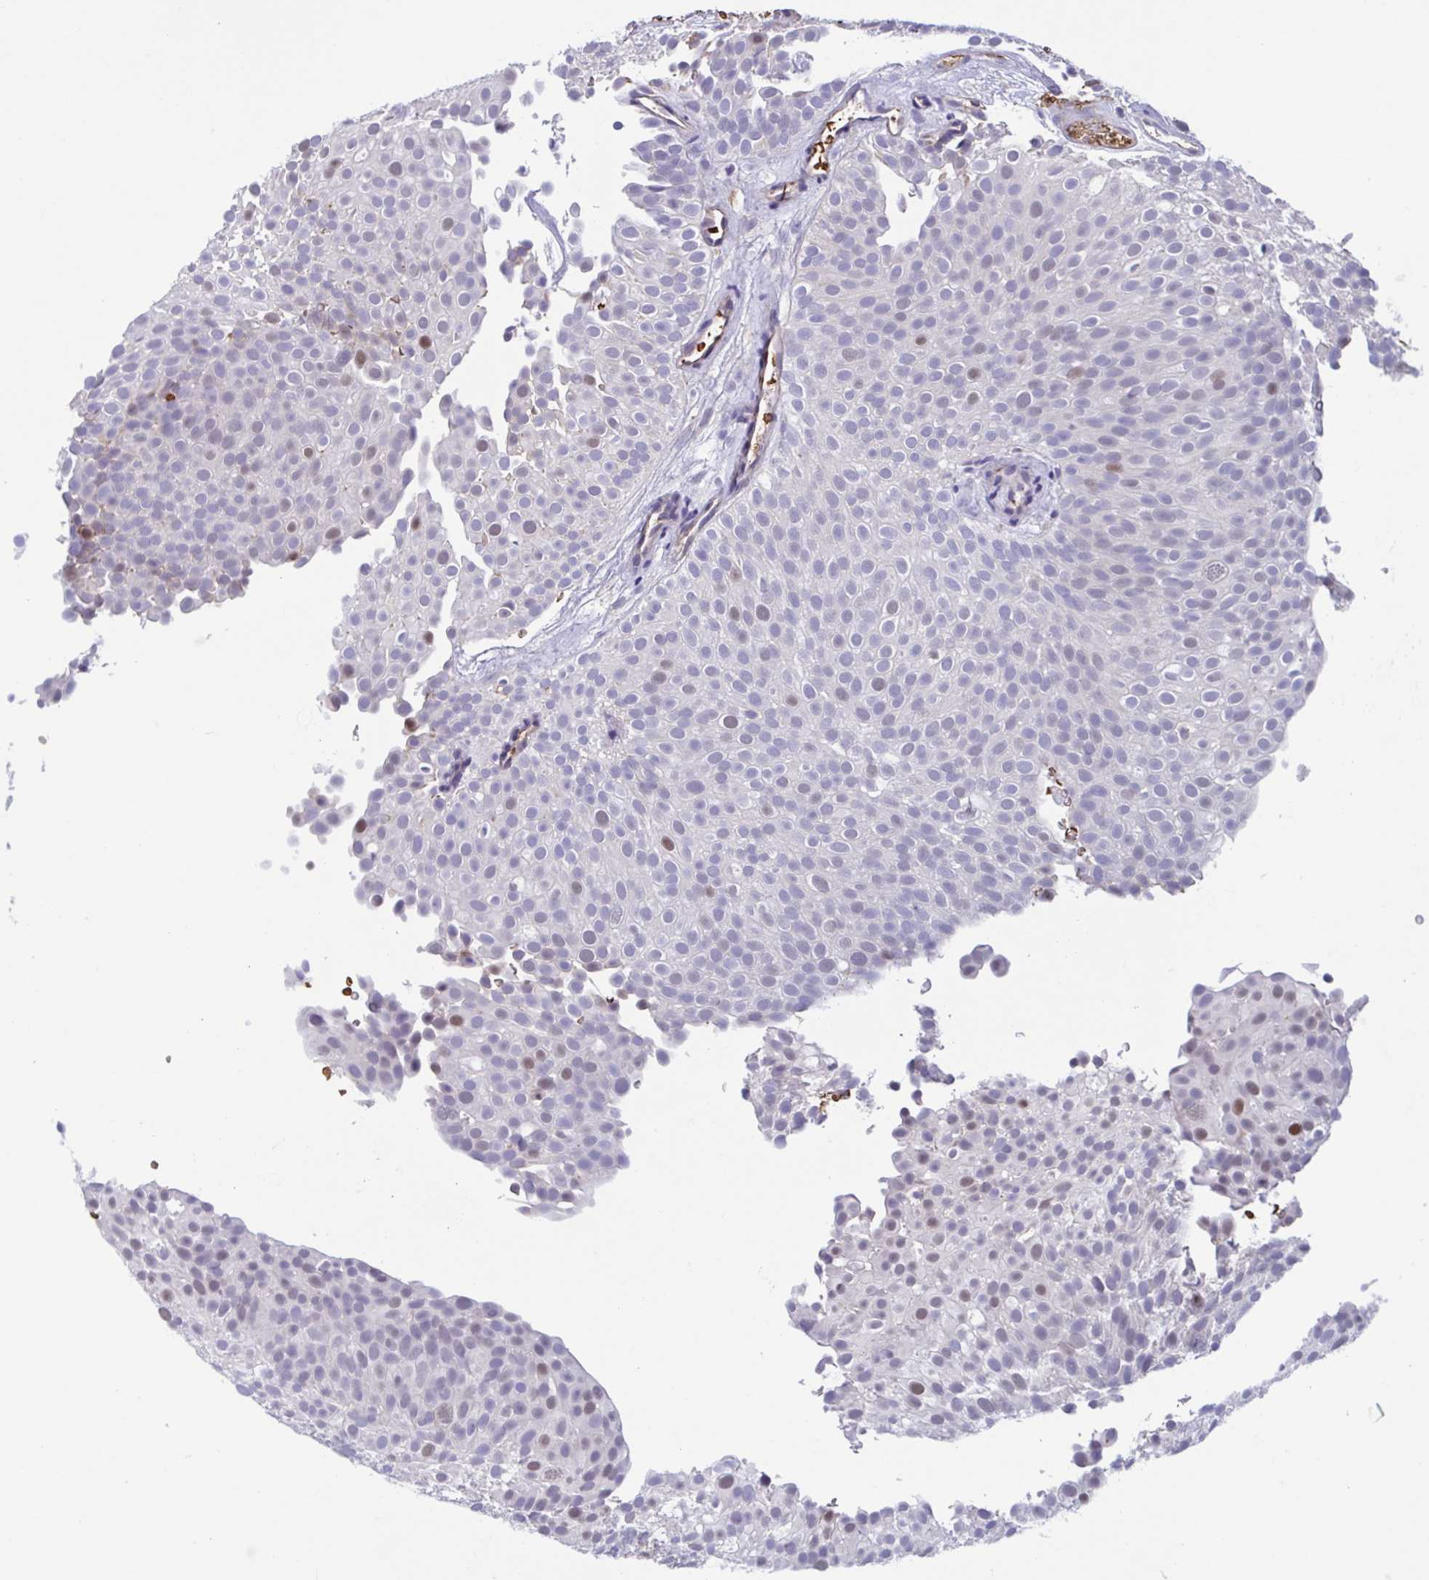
{"staining": {"intensity": "weak", "quantity": "<25%", "location": "nuclear"}, "tissue": "urothelial cancer", "cell_type": "Tumor cells", "image_type": "cancer", "snomed": [{"axis": "morphology", "description": "Urothelial carcinoma, Low grade"}, {"axis": "topography", "description": "Urinary bladder"}], "caption": "Tumor cells show no significant expression in urothelial carcinoma (low-grade).", "gene": "MORC4", "patient": {"sex": "male", "age": 78}}